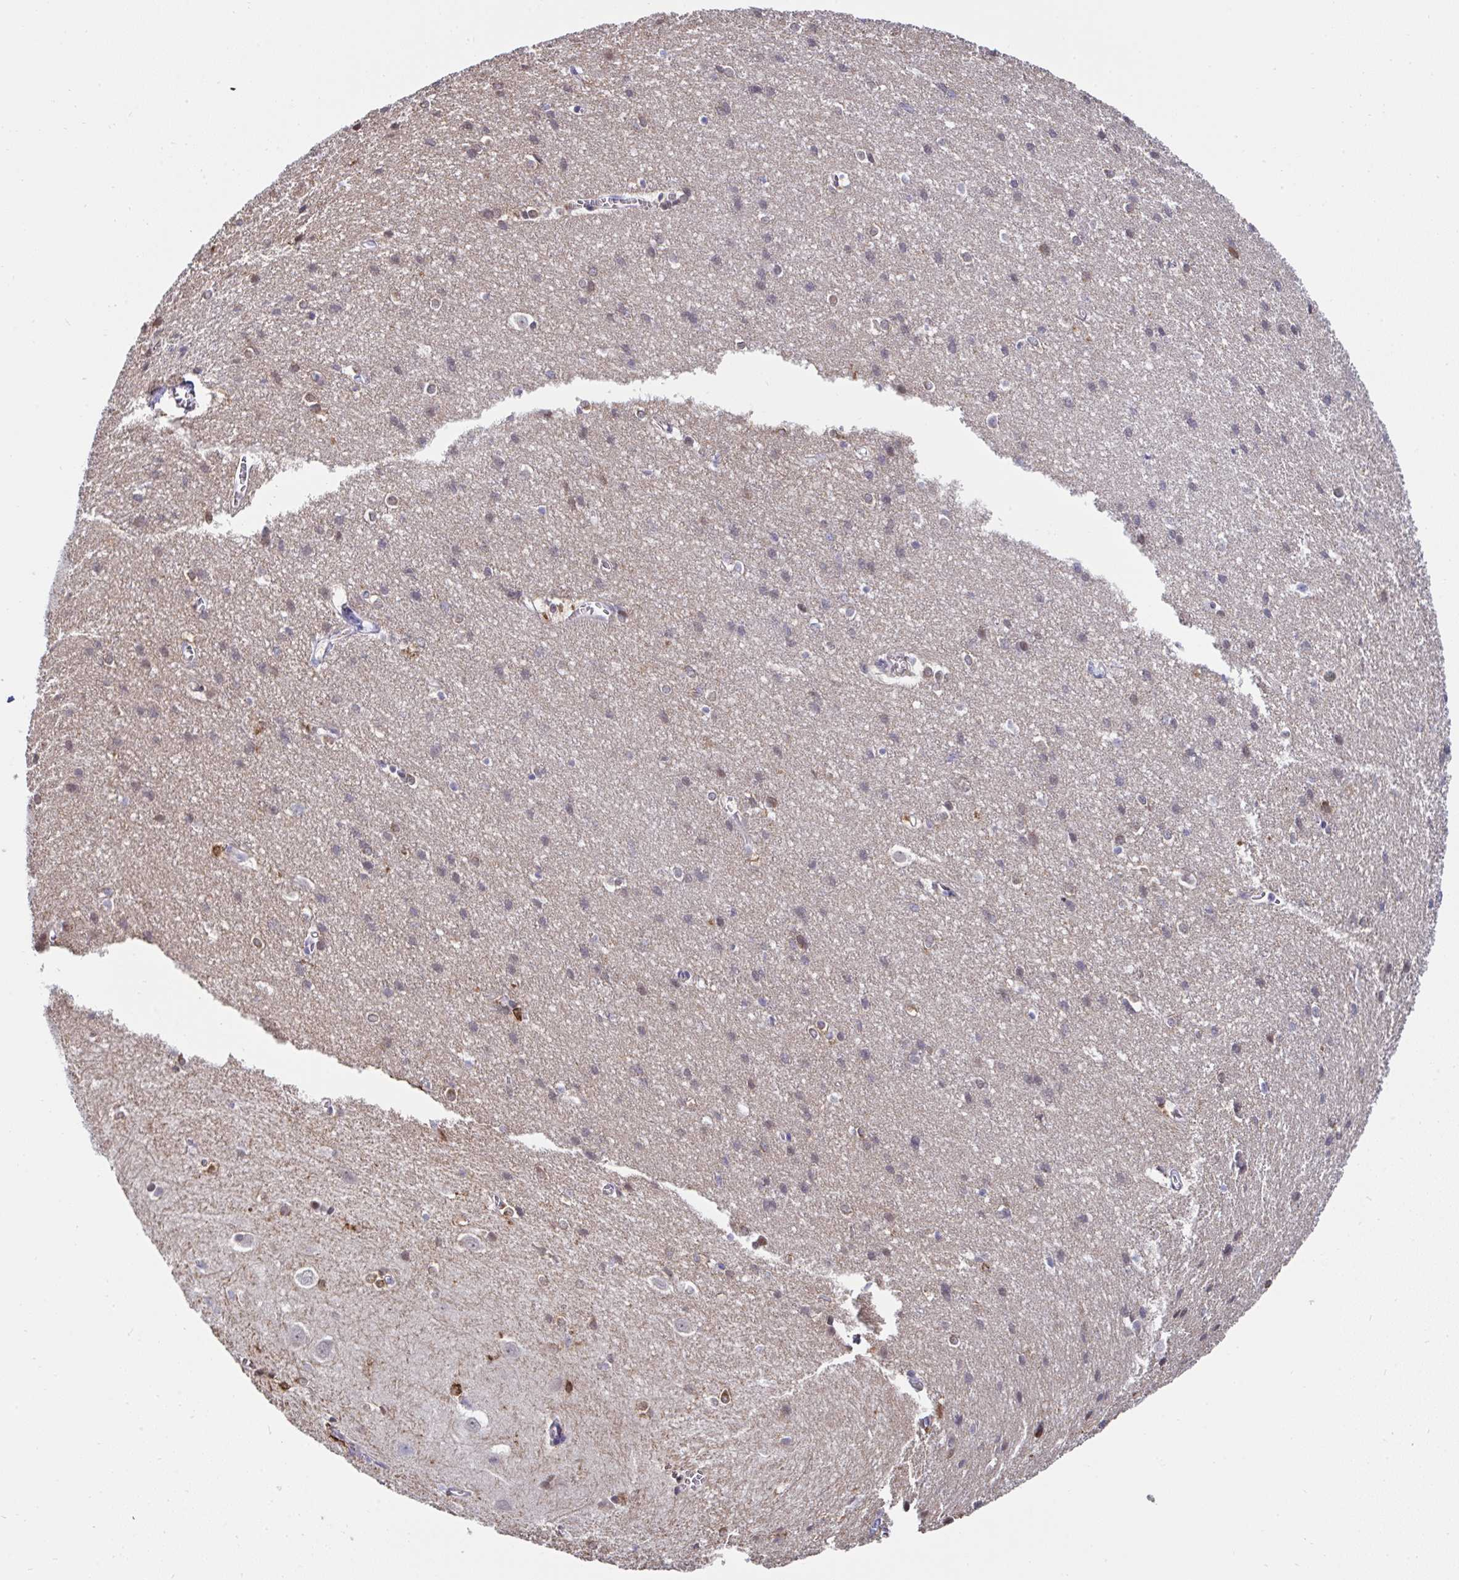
{"staining": {"intensity": "negative", "quantity": "none", "location": "none"}, "tissue": "cerebral cortex", "cell_type": "Endothelial cells", "image_type": "normal", "snomed": [{"axis": "morphology", "description": "Normal tissue, NOS"}, {"axis": "topography", "description": "Cerebral cortex"}], "caption": "Immunohistochemical staining of unremarkable cerebral cortex exhibits no significant positivity in endothelial cells. (Brightfield microscopy of DAB (3,3'-diaminobenzidine) immunohistochemistry at high magnification).", "gene": "FBXL13", "patient": {"sex": "male", "age": 37}}